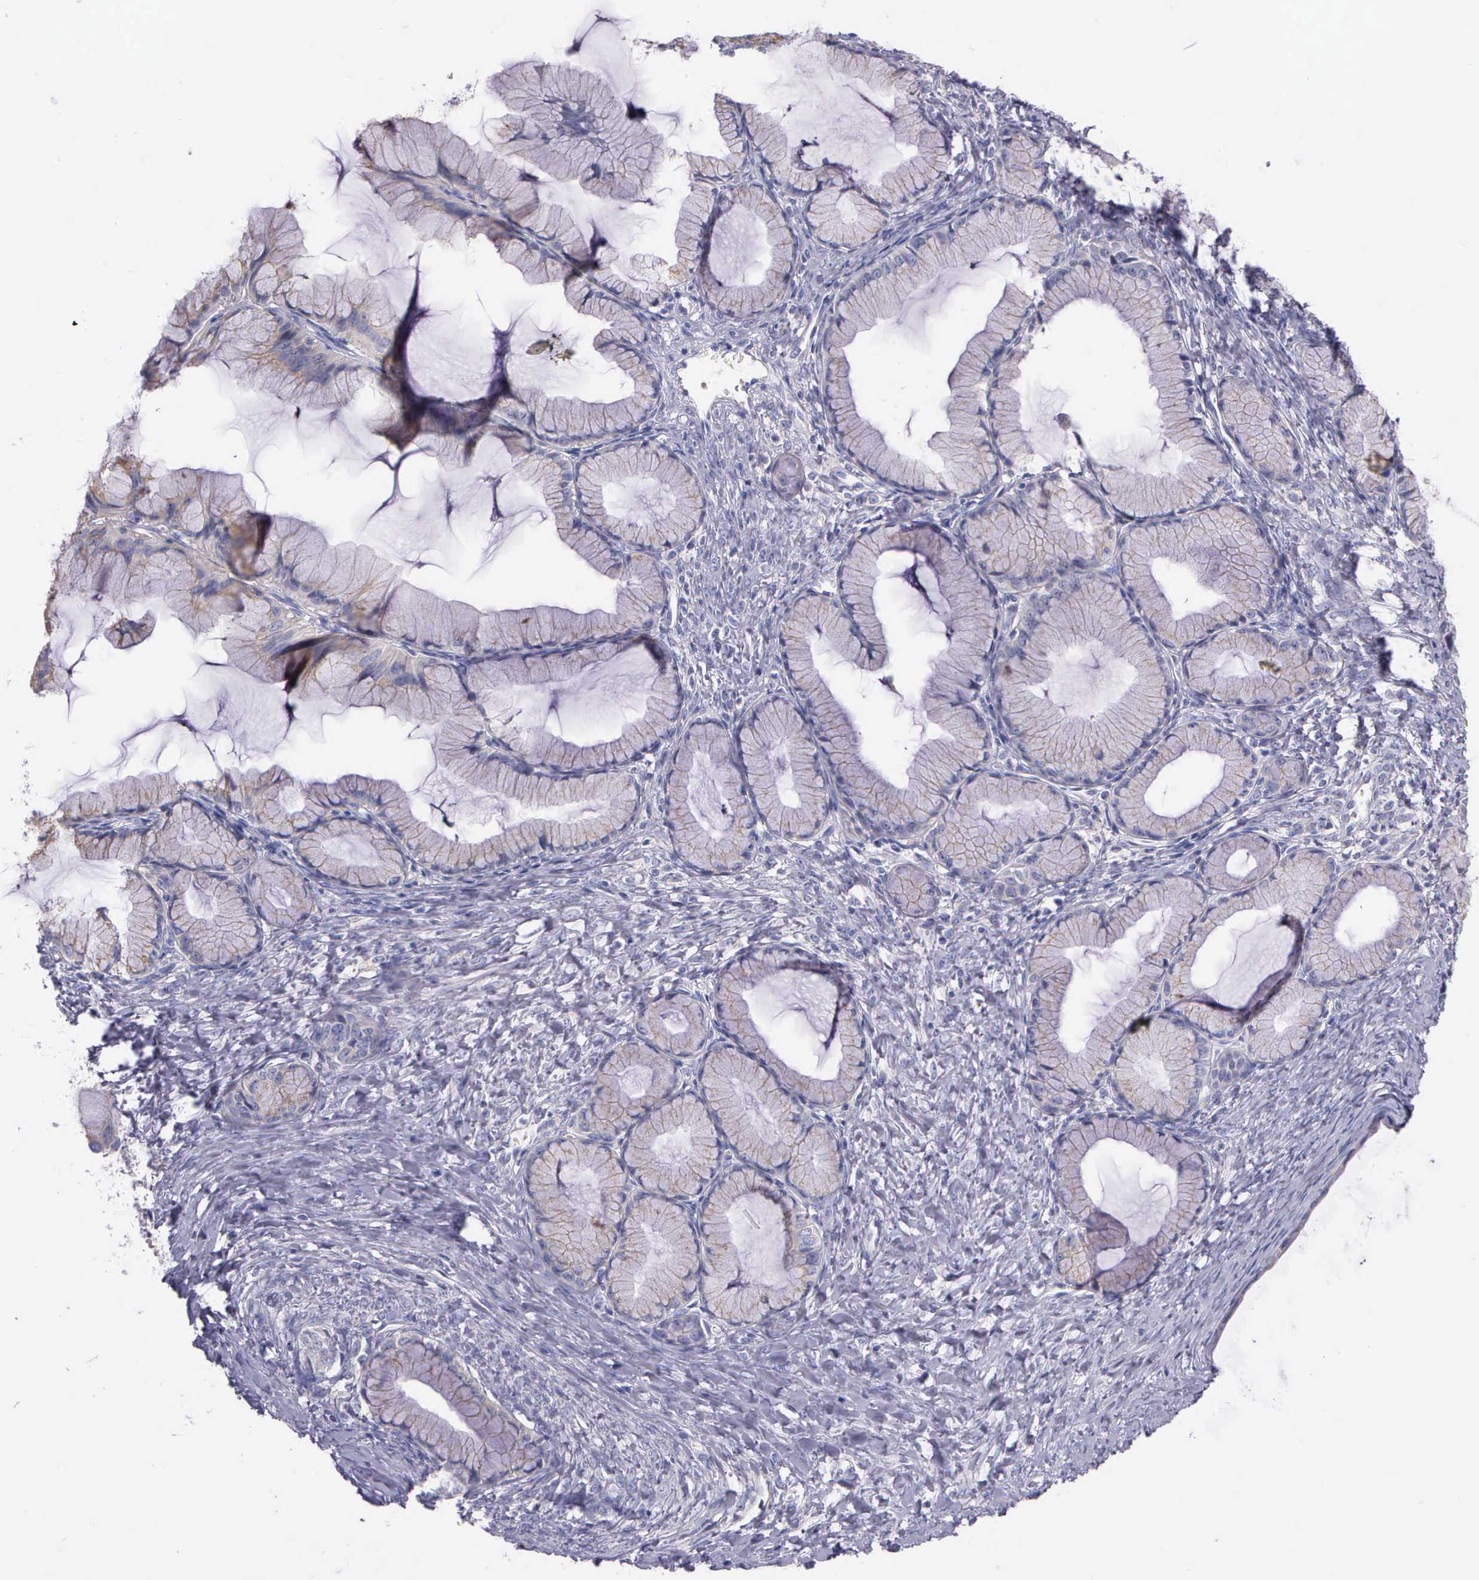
{"staining": {"intensity": "weak", "quantity": "25%-75%", "location": "cytoplasmic/membranous"}, "tissue": "ovarian cancer", "cell_type": "Tumor cells", "image_type": "cancer", "snomed": [{"axis": "morphology", "description": "Cystadenocarcinoma, mucinous, NOS"}, {"axis": "topography", "description": "Ovary"}], "caption": "Human mucinous cystadenocarcinoma (ovarian) stained with a protein marker demonstrates weak staining in tumor cells.", "gene": "MIA2", "patient": {"sex": "female", "age": 41}}